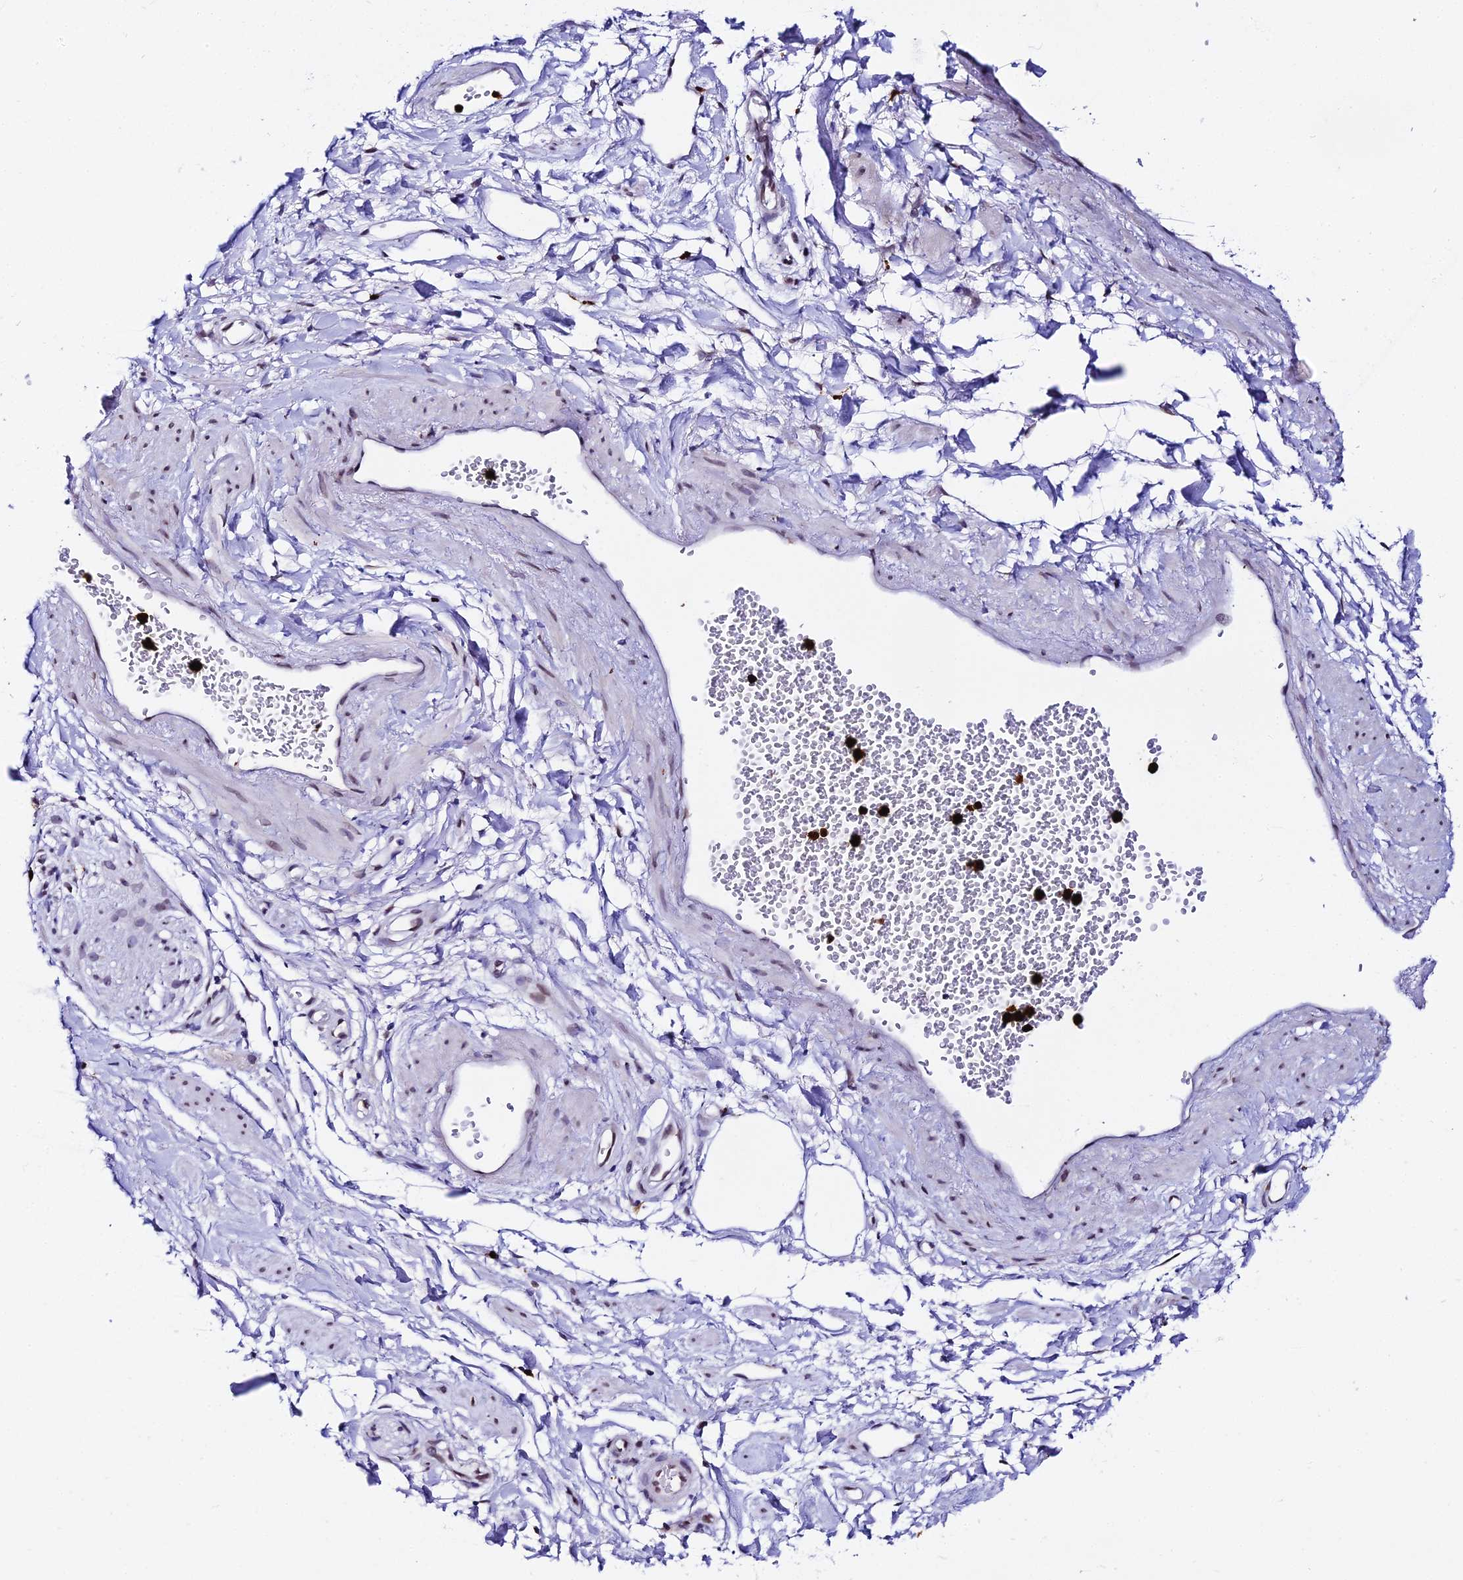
{"staining": {"intensity": "negative", "quantity": "none", "location": "none"}, "tissue": "adipose tissue", "cell_type": "Adipocytes", "image_type": "normal", "snomed": [{"axis": "morphology", "description": "Normal tissue, NOS"}, {"axis": "topography", "description": "Soft tissue"}, {"axis": "topography", "description": "Adipose tissue"}, {"axis": "topography", "description": "Vascular tissue"}, {"axis": "topography", "description": "Peripheral nerve tissue"}], "caption": "Histopathology image shows no significant protein staining in adipocytes of benign adipose tissue.", "gene": "MCM10", "patient": {"sex": "male", "age": 74}}